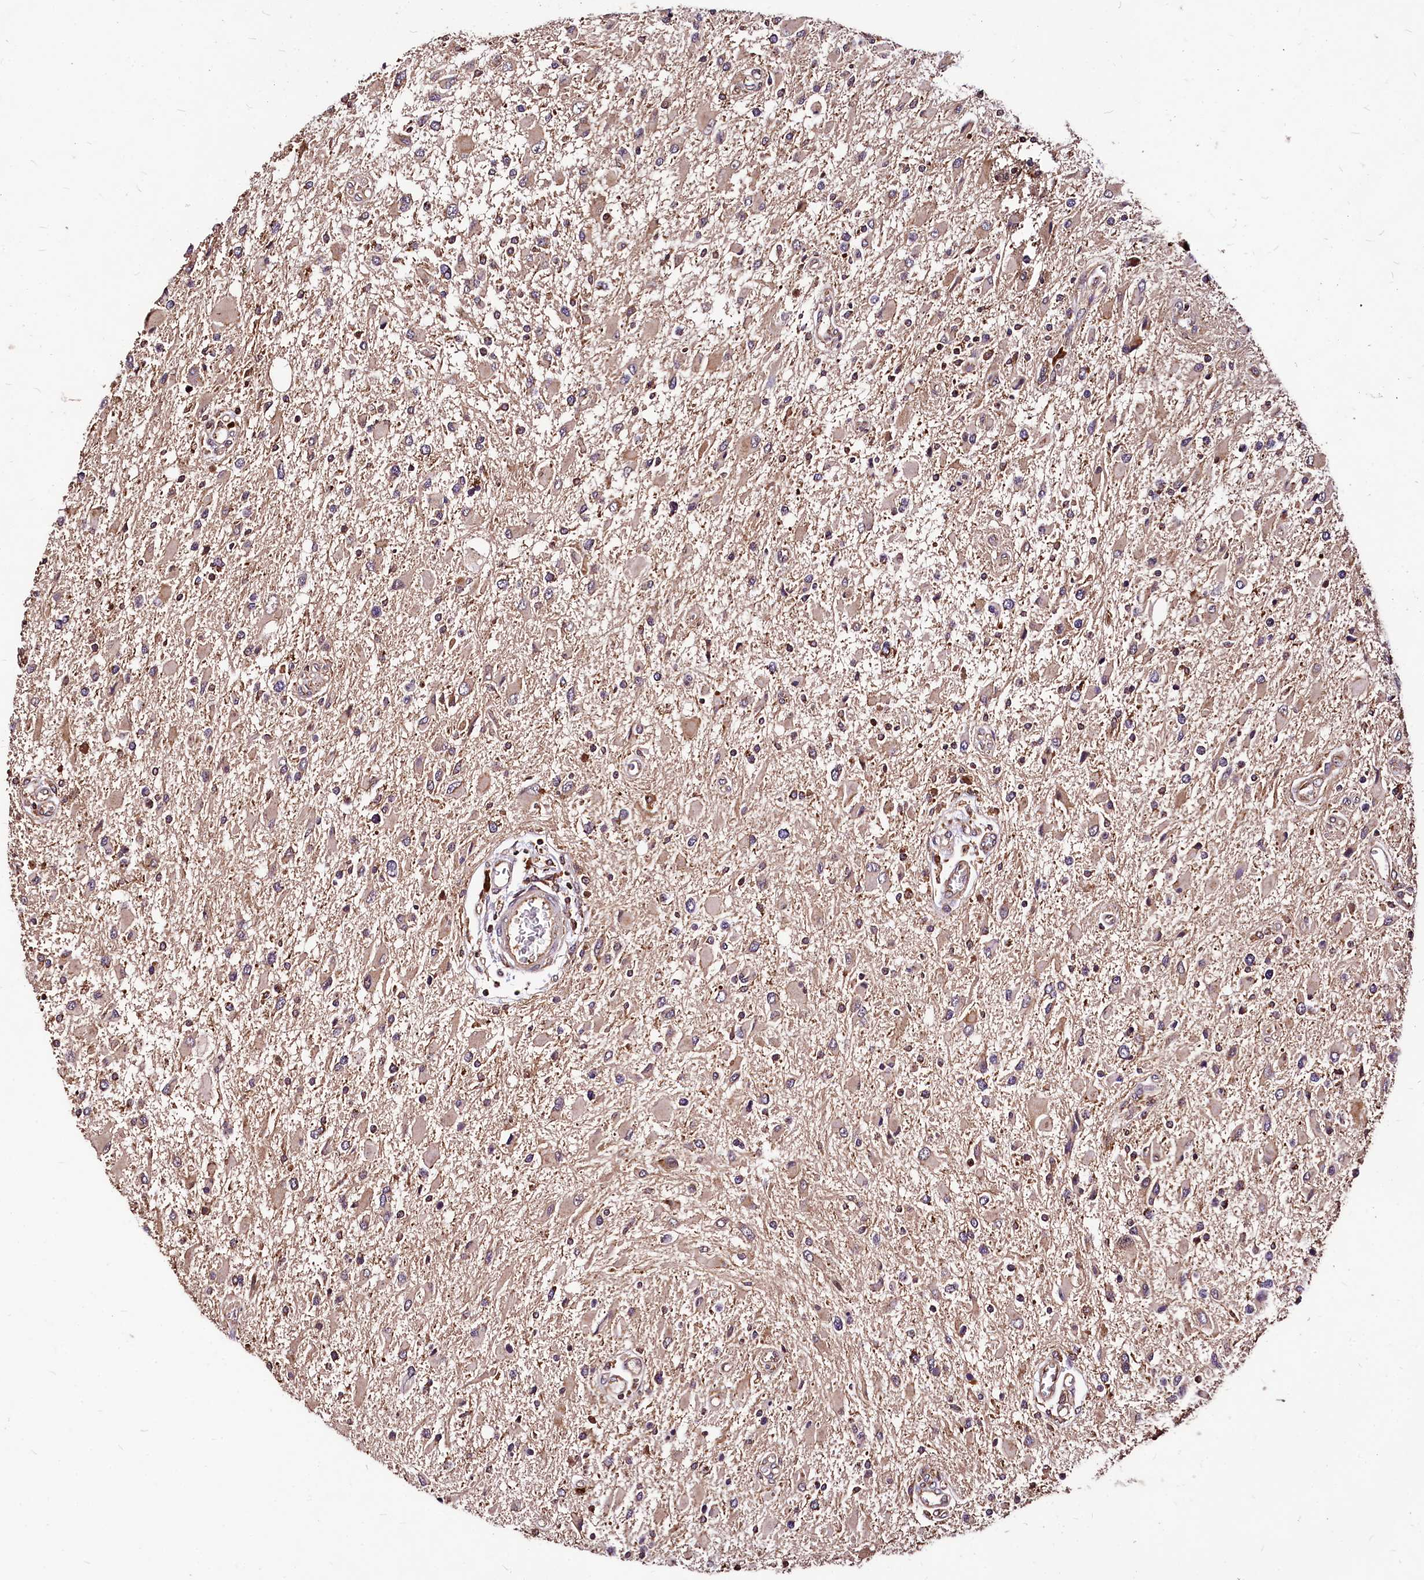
{"staining": {"intensity": "moderate", "quantity": "25%-75%", "location": "cytoplasmic/membranous"}, "tissue": "glioma", "cell_type": "Tumor cells", "image_type": "cancer", "snomed": [{"axis": "morphology", "description": "Glioma, malignant, High grade"}, {"axis": "topography", "description": "Brain"}], "caption": "Immunohistochemical staining of glioma shows medium levels of moderate cytoplasmic/membranous positivity in approximately 25%-75% of tumor cells.", "gene": "LRSAM1", "patient": {"sex": "male", "age": 53}}